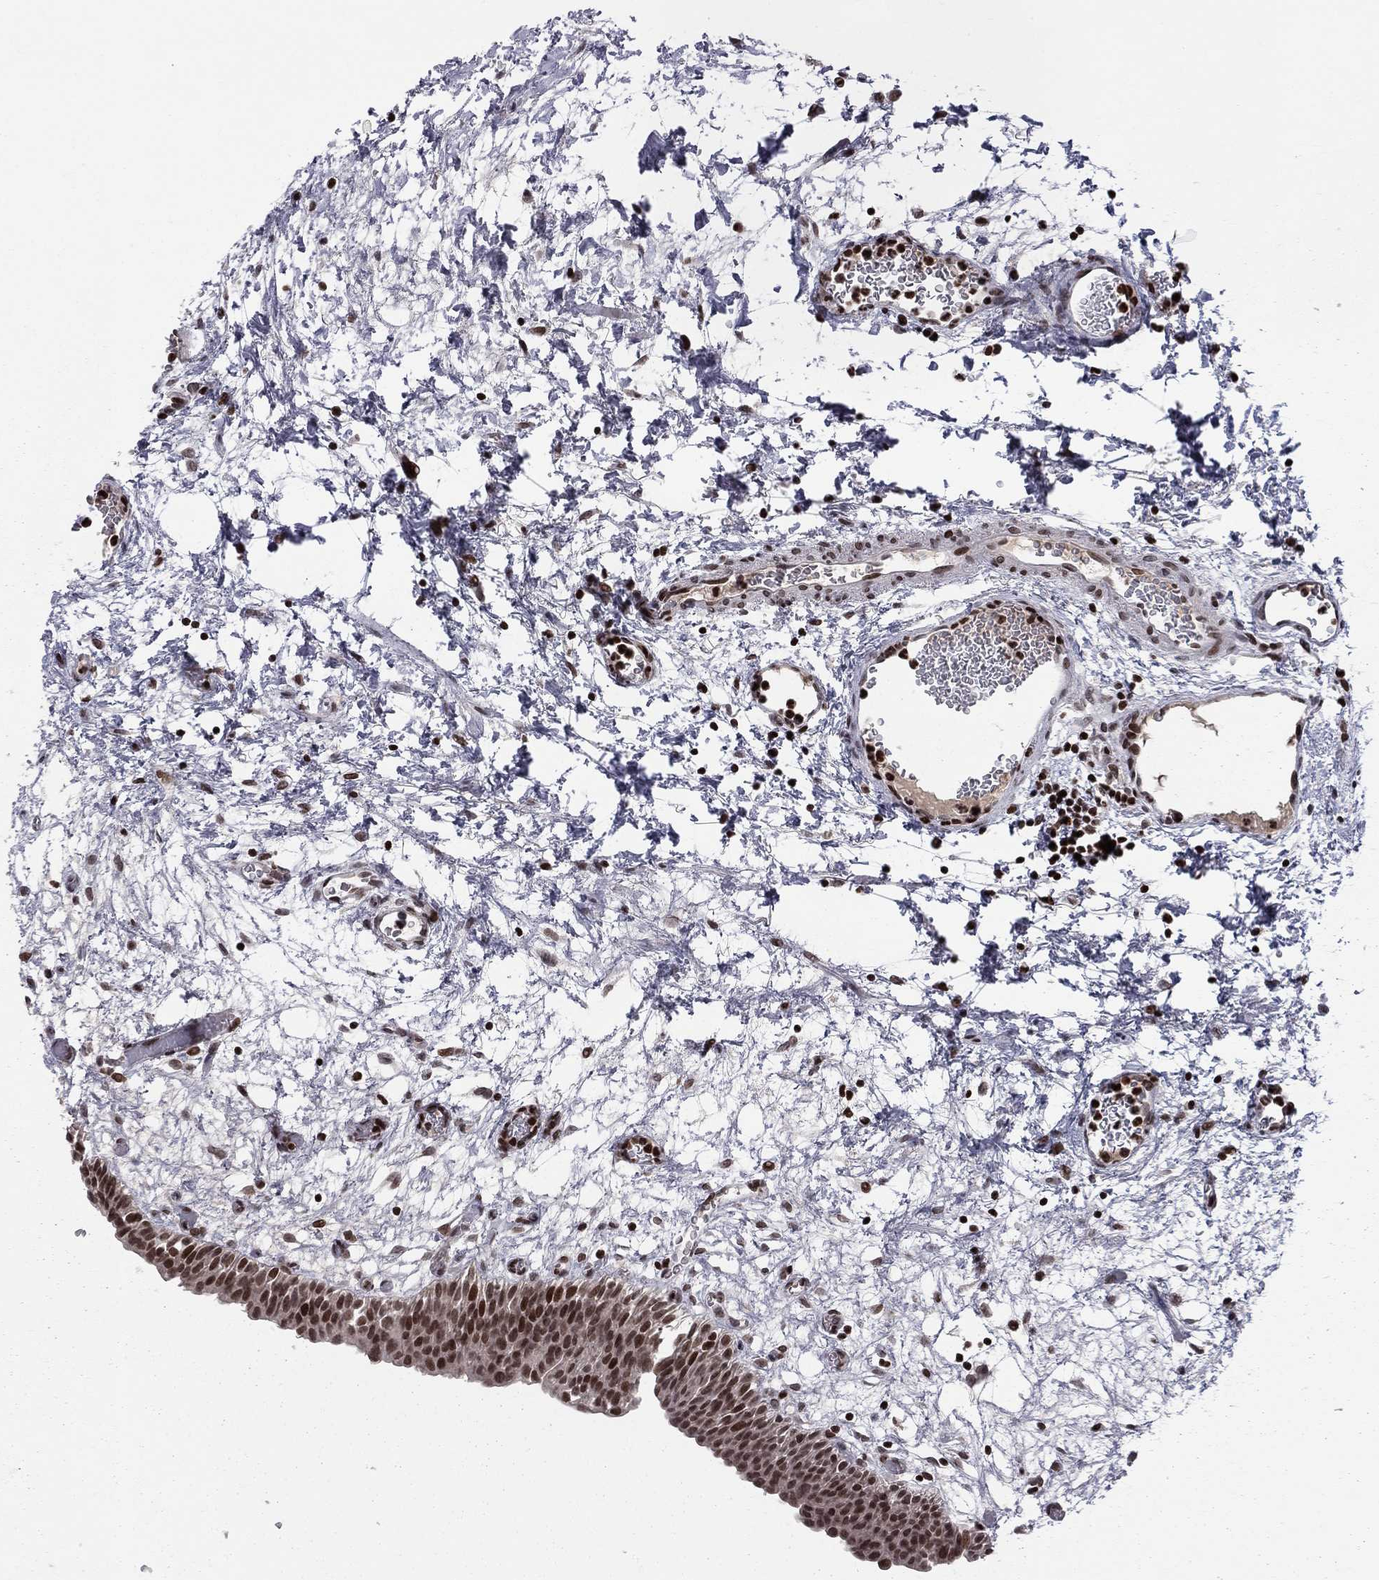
{"staining": {"intensity": "strong", "quantity": ">75%", "location": "nuclear"}, "tissue": "urinary bladder", "cell_type": "Urothelial cells", "image_type": "normal", "snomed": [{"axis": "morphology", "description": "Normal tissue, NOS"}, {"axis": "topography", "description": "Urinary bladder"}], "caption": "Human urinary bladder stained for a protein (brown) reveals strong nuclear positive positivity in about >75% of urothelial cells.", "gene": "RNASEH2C", "patient": {"sex": "male", "age": 76}}